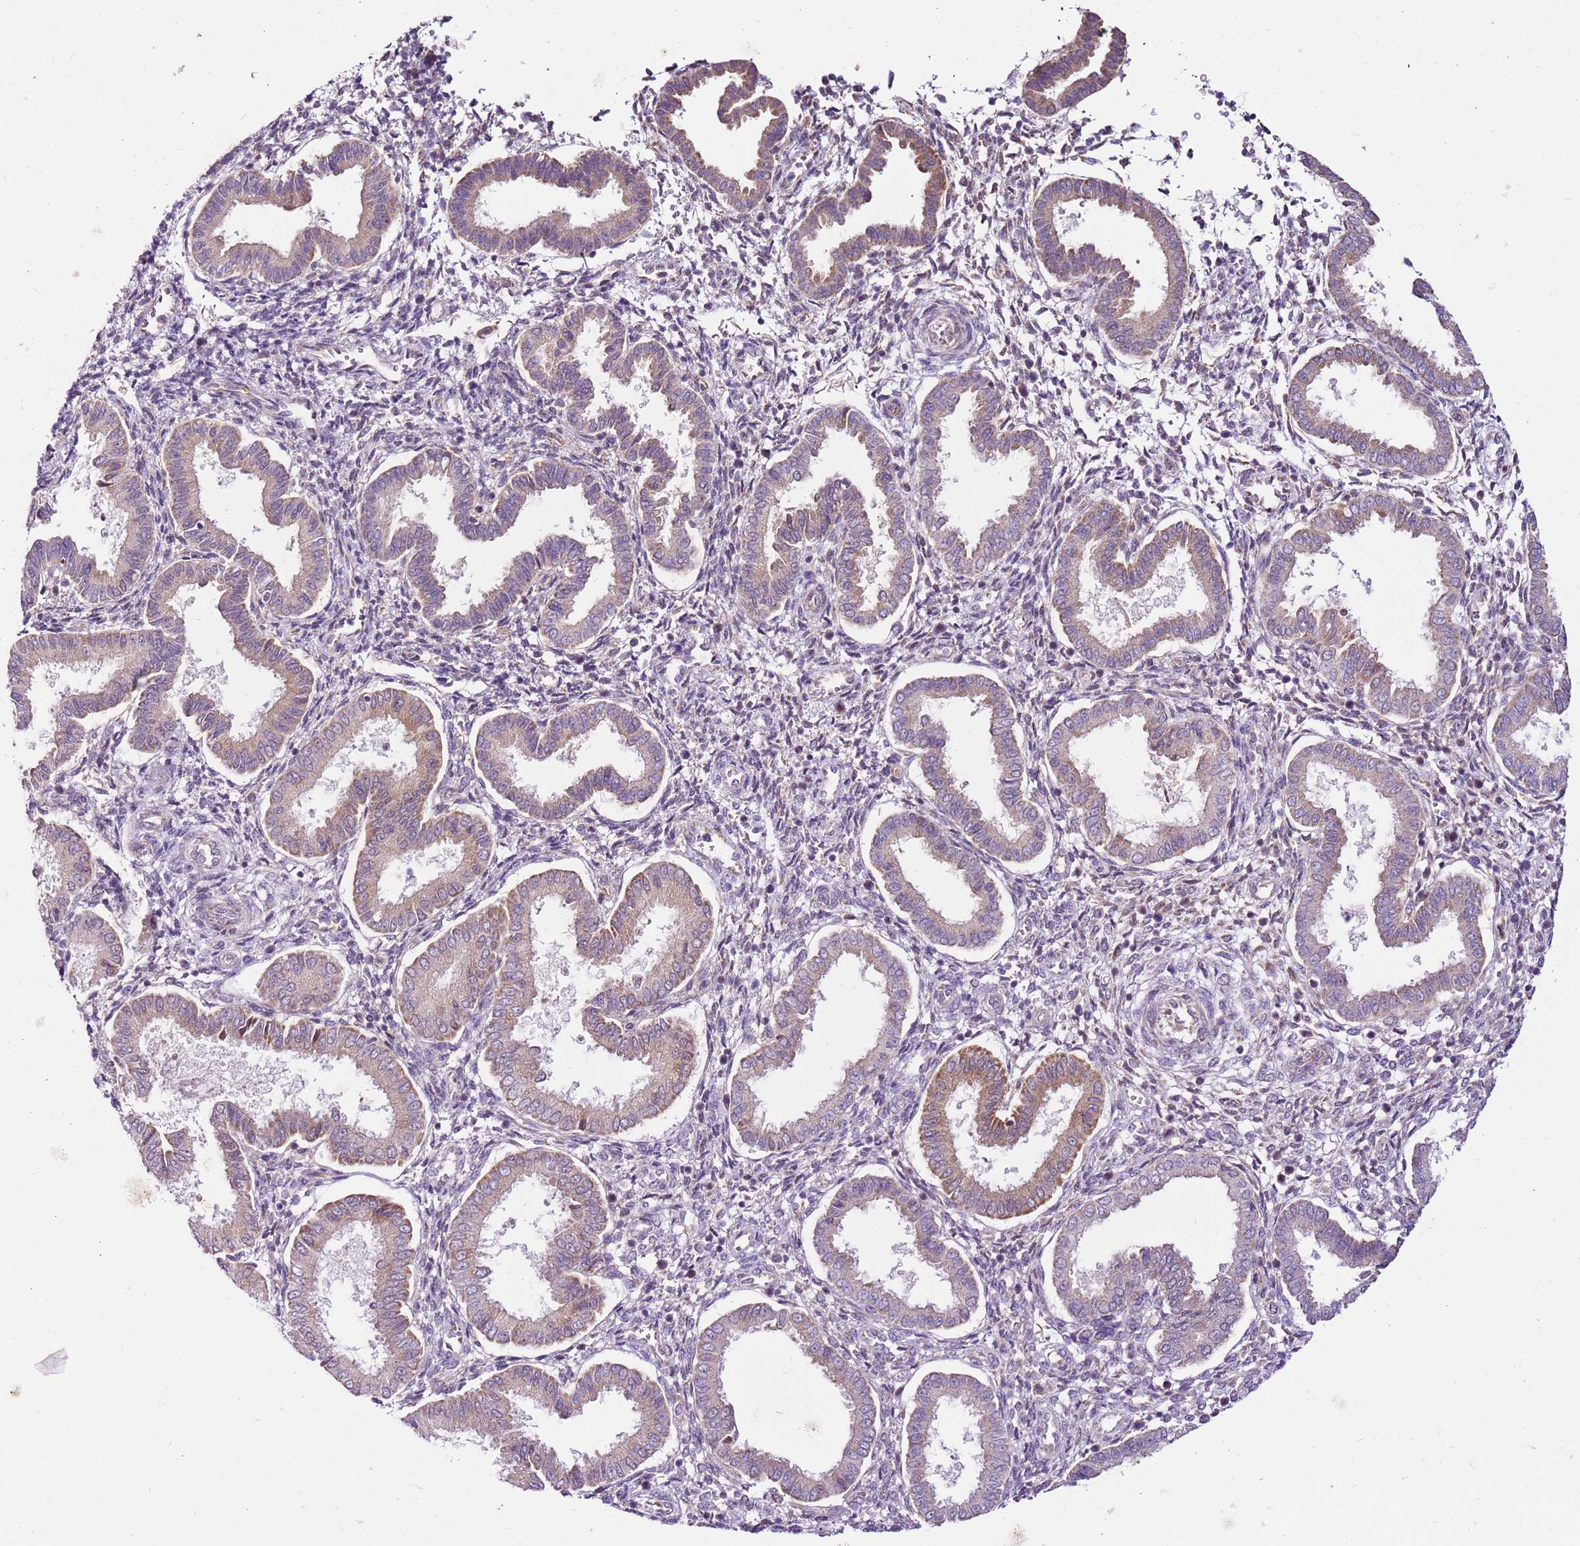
{"staining": {"intensity": "negative", "quantity": "none", "location": "none"}, "tissue": "endometrium", "cell_type": "Cells in endometrial stroma", "image_type": "normal", "snomed": [{"axis": "morphology", "description": "Normal tissue, NOS"}, {"axis": "topography", "description": "Endometrium"}], "caption": "A micrograph of human endometrium is negative for staining in cells in endometrial stroma. (Stains: DAB (3,3'-diaminobenzidine) immunohistochemistry (IHC) with hematoxylin counter stain, Microscopy: brightfield microscopy at high magnification).", "gene": "MRPL36", "patient": {"sex": "female", "age": 24}}